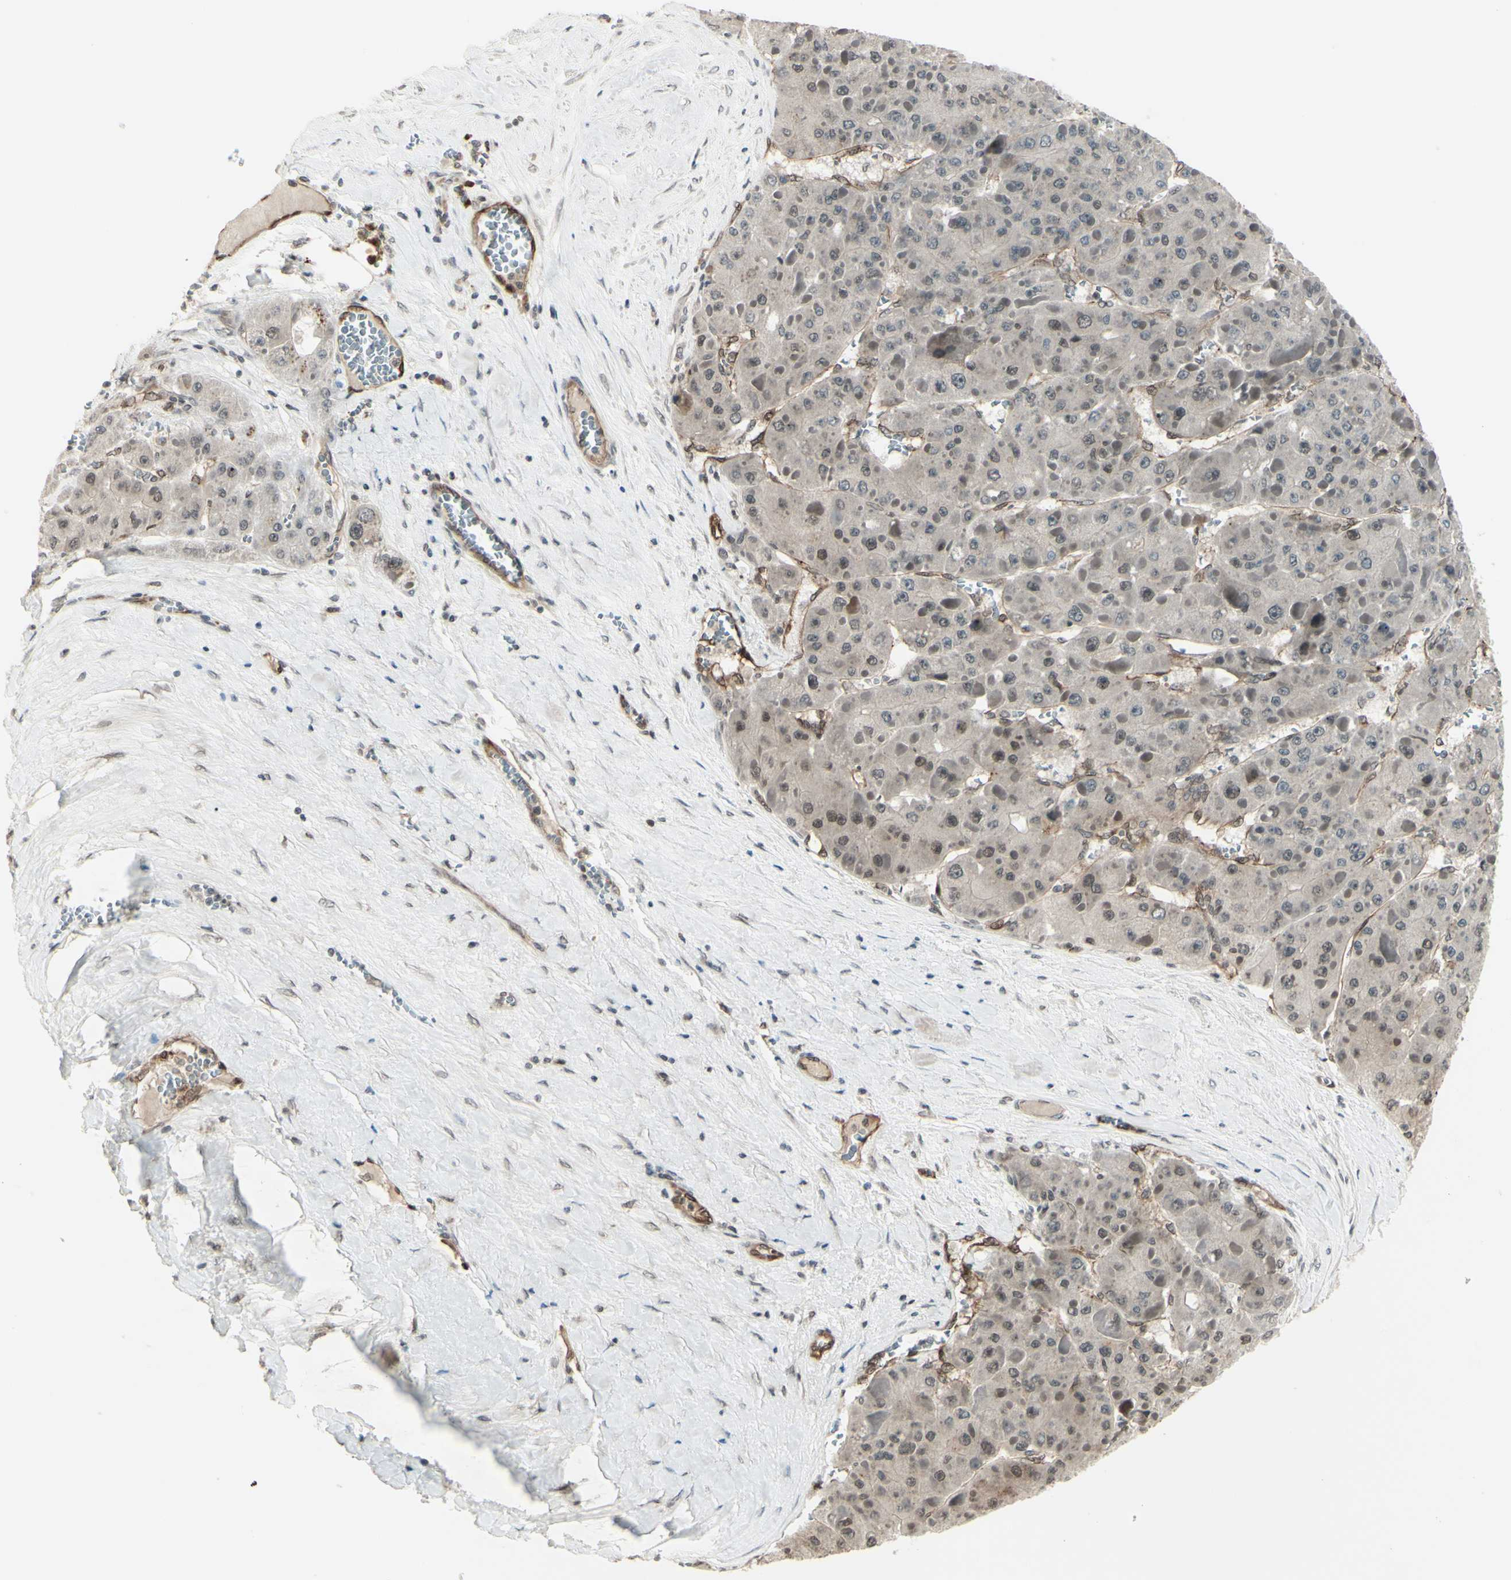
{"staining": {"intensity": "negative", "quantity": "none", "location": "none"}, "tissue": "liver cancer", "cell_type": "Tumor cells", "image_type": "cancer", "snomed": [{"axis": "morphology", "description": "Carcinoma, Hepatocellular, NOS"}, {"axis": "topography", "description": "Liver"}], "caption": "A high-resolution image shows immunohistochemistry (IHC) staining of liver cancer, which reveals no significant staining in tumor cells.", "gene": "MLF2", "patient": {"sex": "female", "age": 73}}